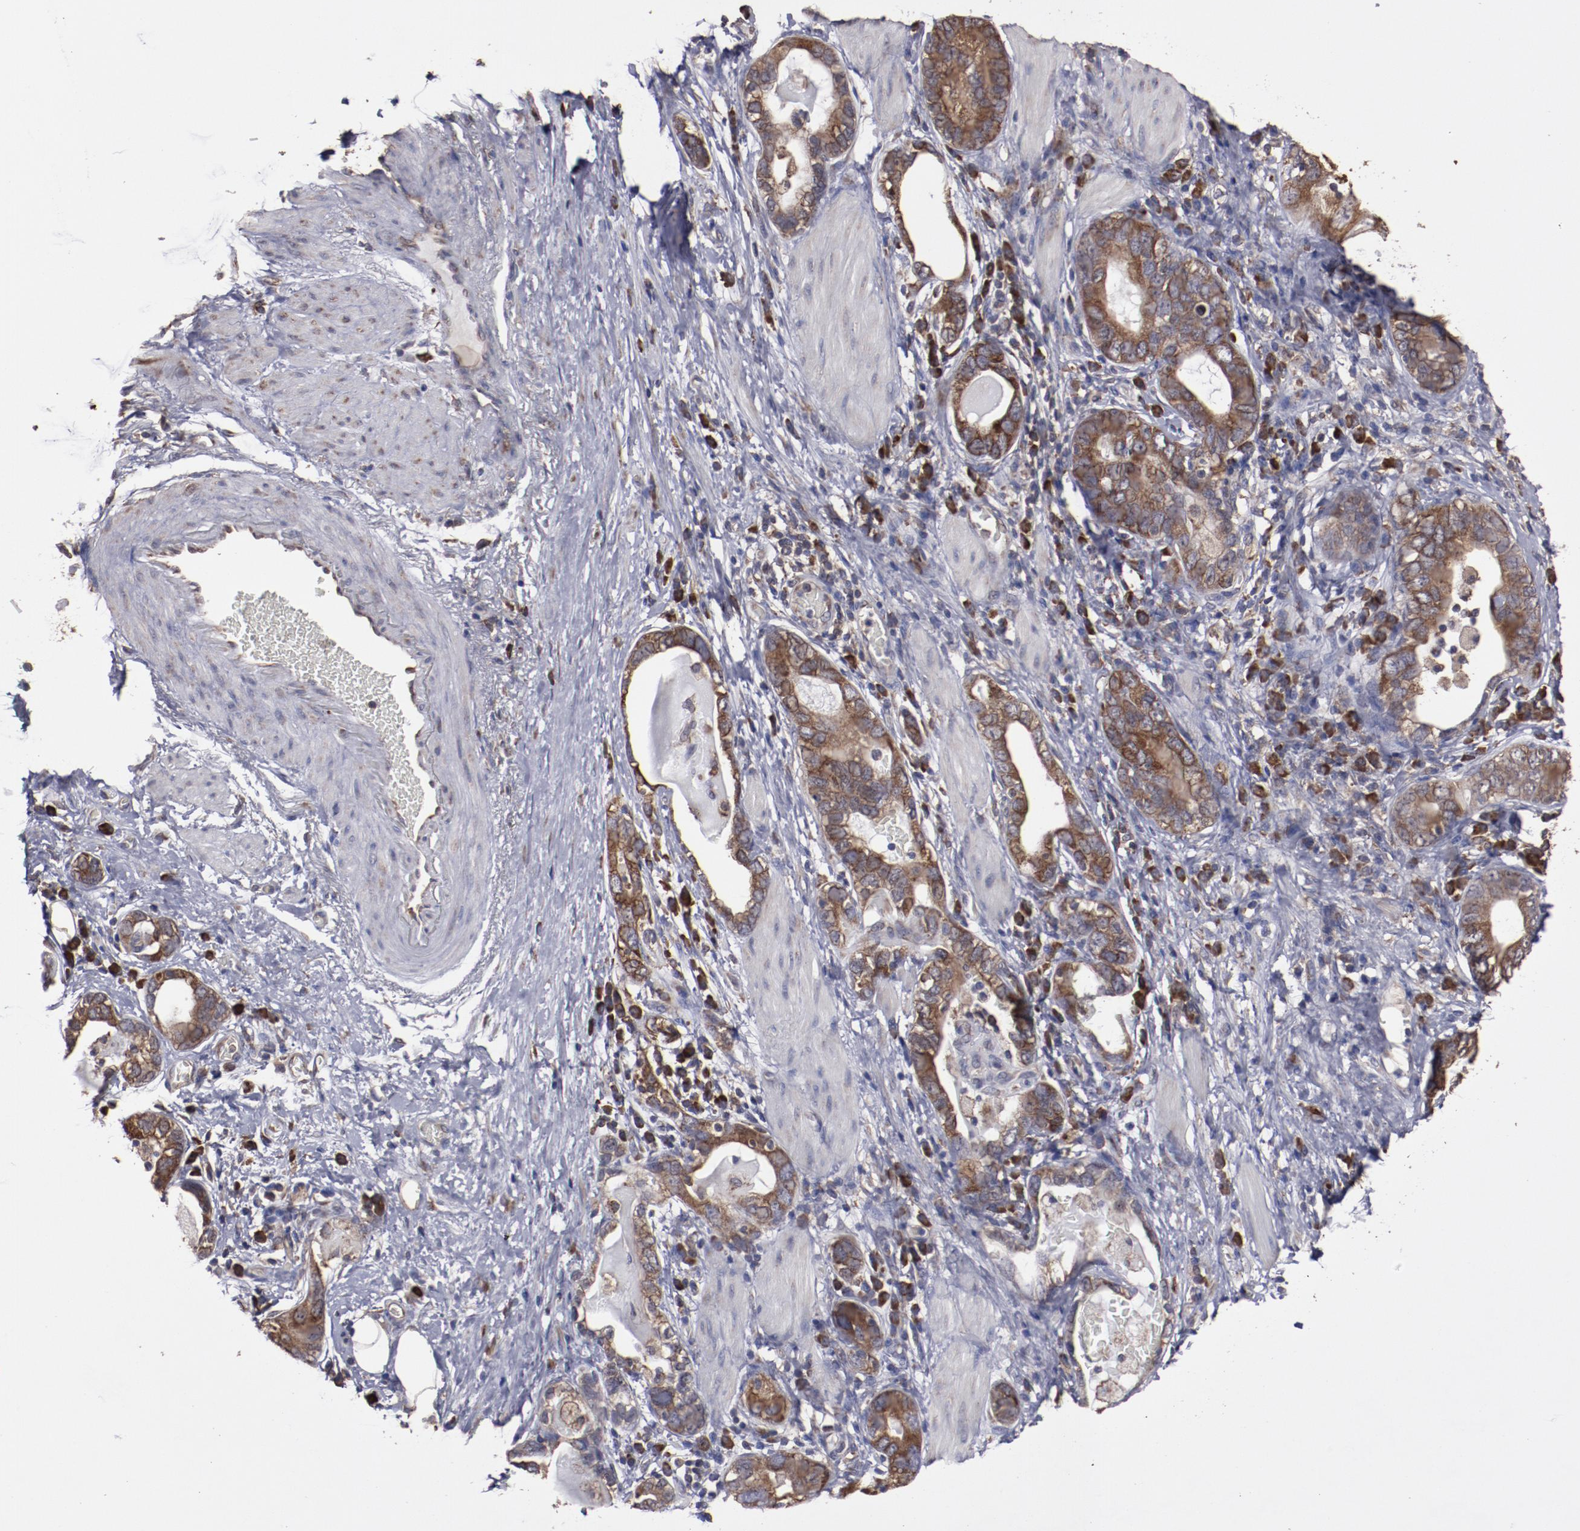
{"staining": {"intensity": "strong", "quantity": ">75%", "location": "cytoplasmic/membranous"}, "tissue": "stomach cancer", "cell_type": "Tumor cells", "image_type": "cancer", "snomed": [{"axis": "morphology", "description": "Adenocarcinoma, NOS"}, {"axis": "topography", "description": "Stomach, lower"}], "caption": "Immunohistochemical staining of stomach cancer (adenocarcinoma) displays strong cytoplasmic/membranous protein staining in about >75% of tumor cells. (Brightfield microscopy of DAB IHC at high magnification).", "gene": "RPS4Y1", "patient": {"sex": "female", "age": 93}}